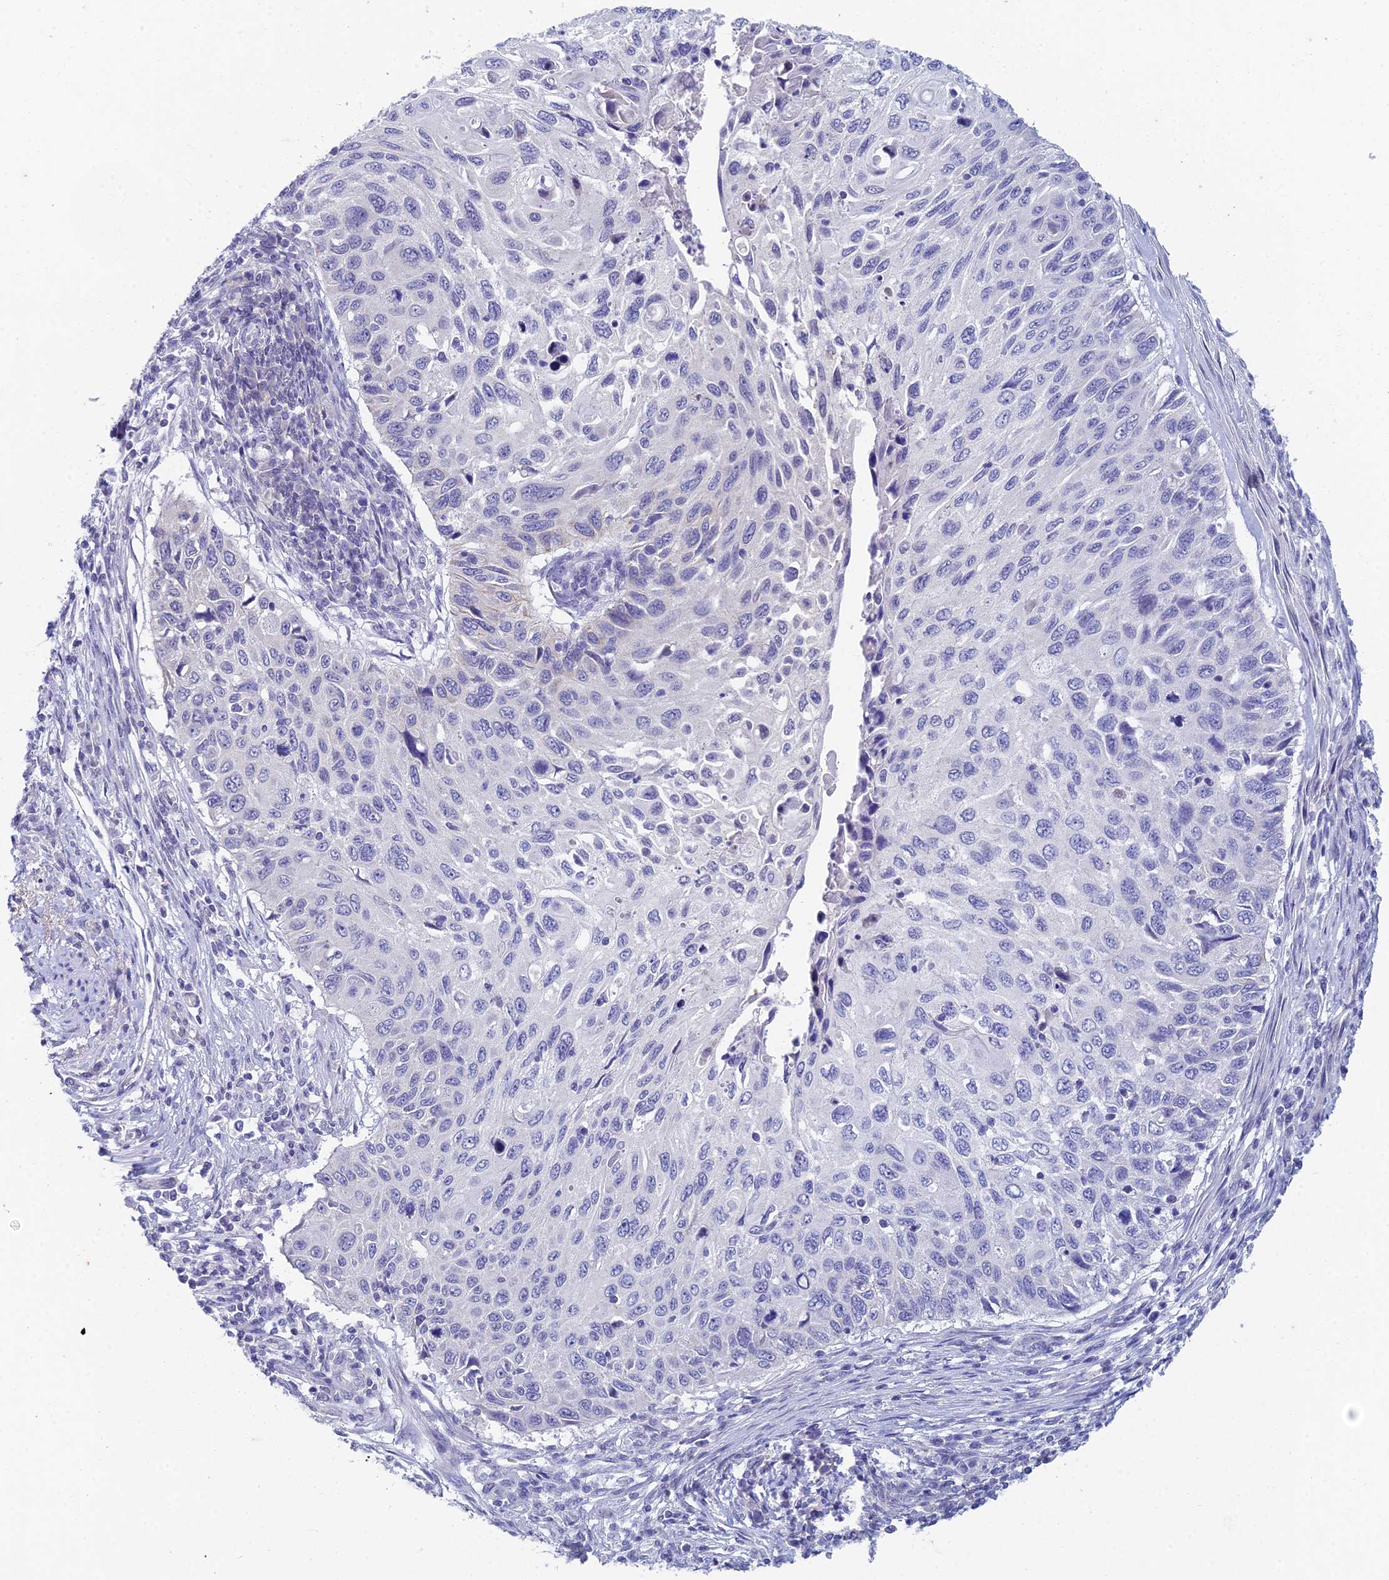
{"staining": {"intensity": "negative", "quantity": "none", "location": "none"}, "tissue": "cervical cancer", "cell_type": "Tumor cells", "image_type": "cancer", "snomed": [{"axis": "morphology", "description": "Squamous cell carcinoma, NOS"}, {"axis": "topography", "description": "Cervix"}], "caption": "This is an immunohistochemistry (IHC) histopathology image of human cervical cancer (squamous cell carcinoma). There is no staining in tumor cells.", "gene": "EEF2KMT", "patient": {"sex": "female", "age": 70}}